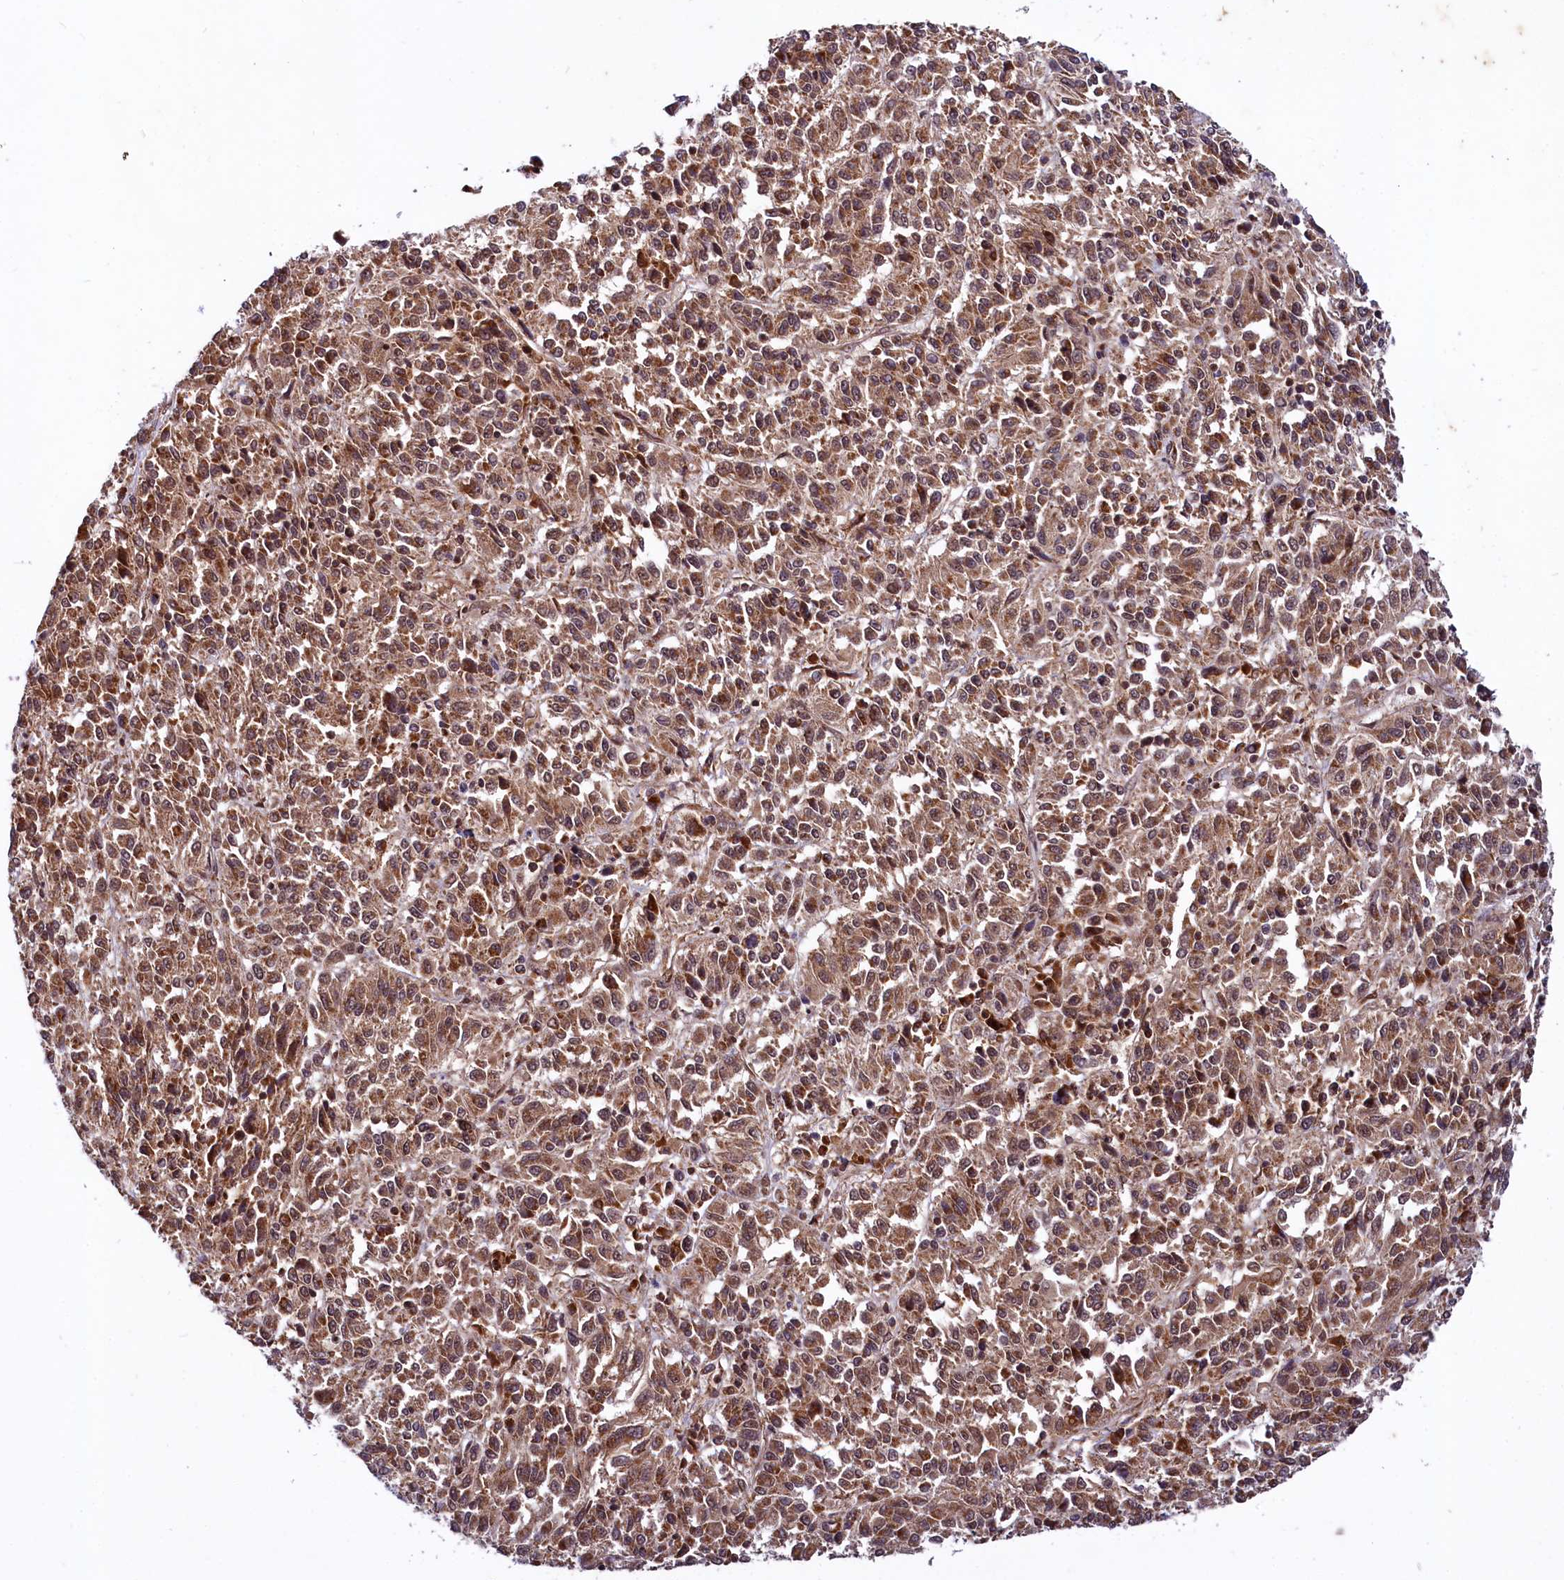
{"staining": {"intensity": "strong", "quantity": ">75%", "location": "cytoplasmic/membranous,nuclear"}, "tissue": "melanoma", "cell_type": "Tumor cells", "image_type": "cancer", "snomed": [{"axis": "morphology", "description": "Malignant melanoma, Metastatic site"}, {"axis": "topography", "description": "Lung"}], "caption": "Brown immunohistochemical staining in melanoma demonstrates strong cytoplasmic/membranous and nuclear positivity in about >75% of tumor cells. (brown staining indicates protein expression, while blue staining denotes nuclei).", "gene": "UBE3A", "patient": {"sex": "male", "age": 64}}